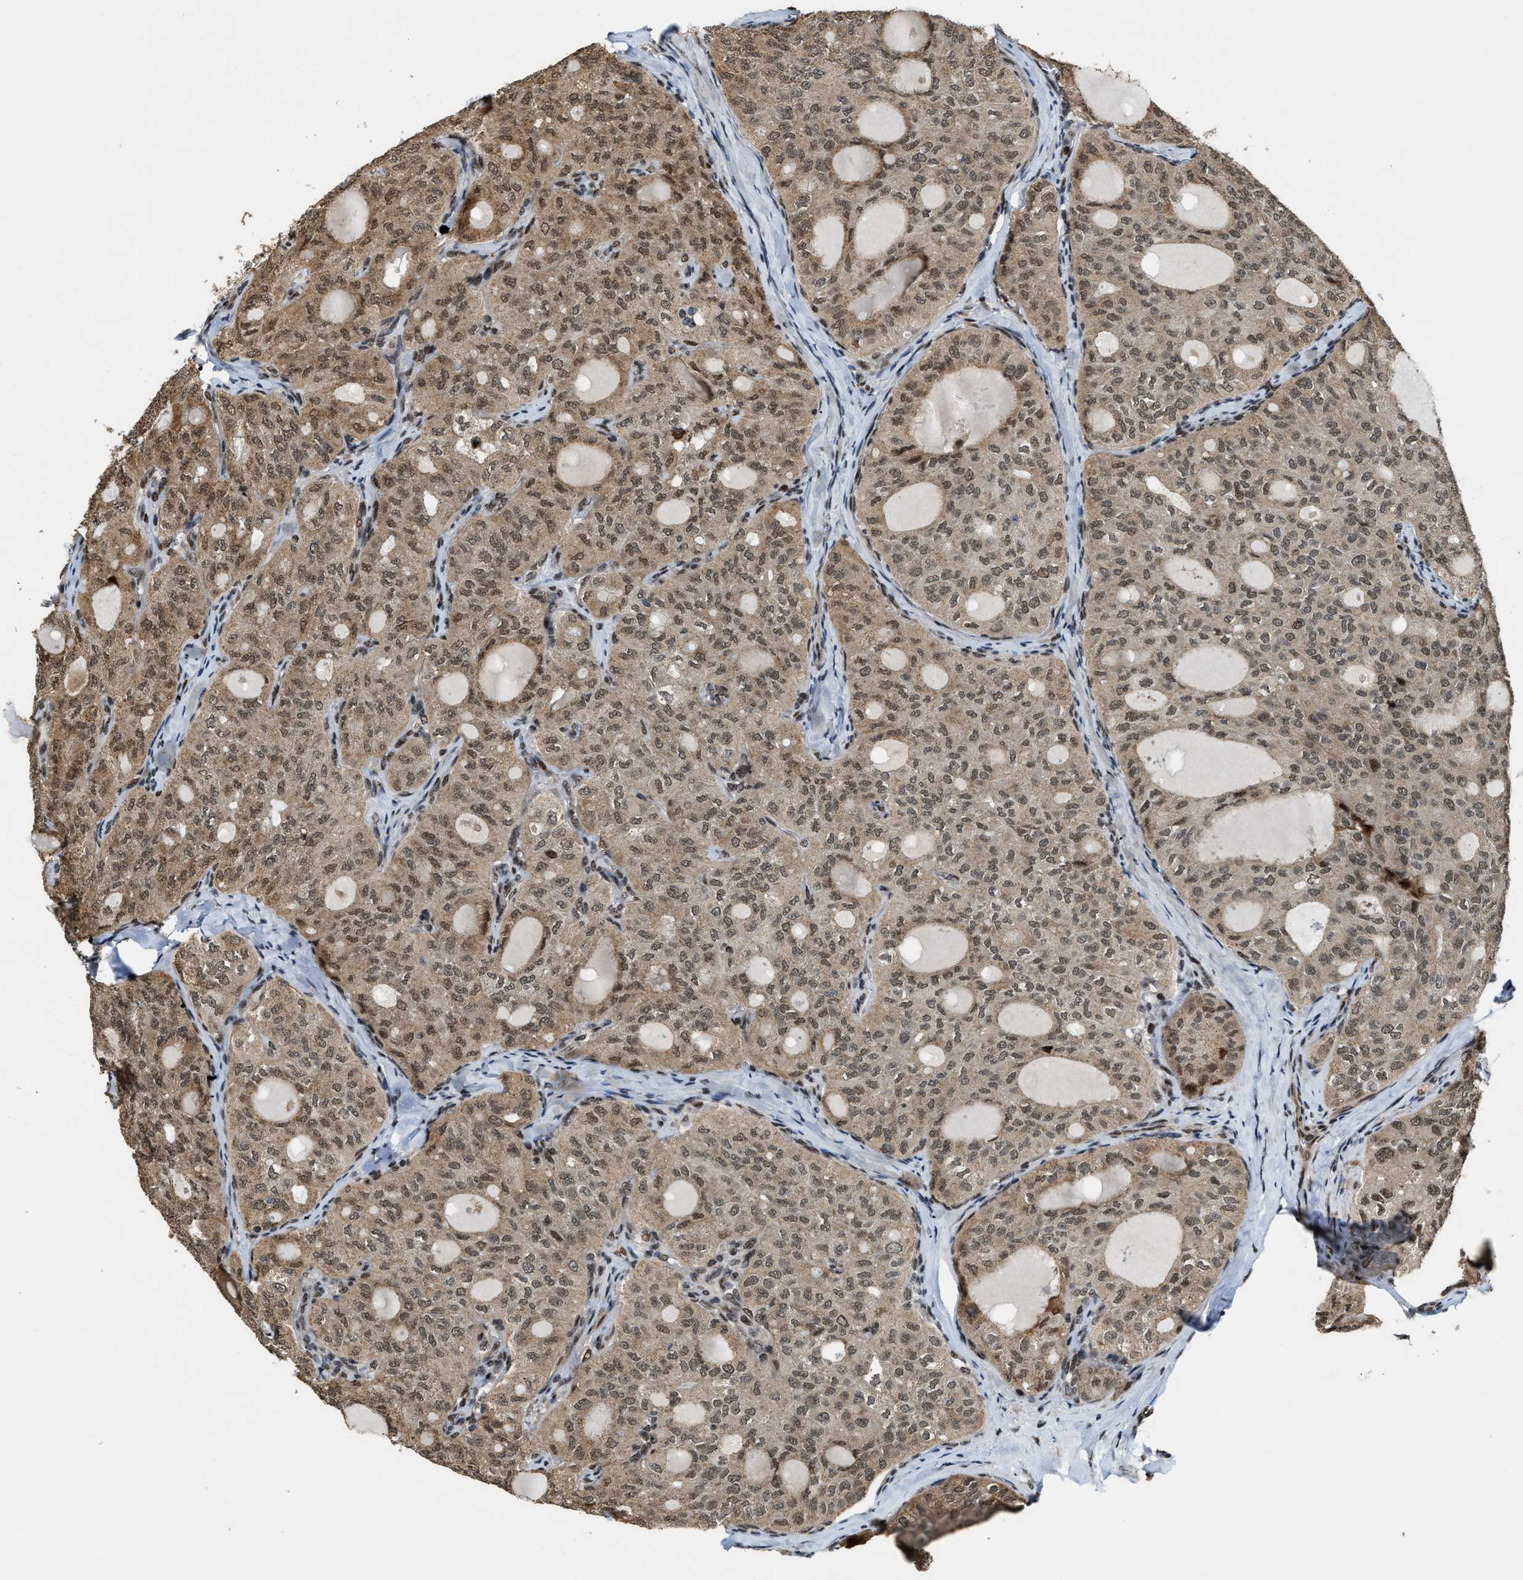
{"staining": {"intensity": "moderate", "quantity": ">75%", "location": "cytoplasmic/membranous,nuclear"}, "tissue": "thyroid cancer", "cell_type": "Tumor cells", "image_type": "cancer", "snomed": [{"axis": "morphology", "description": "Follicular adenoma carcinoma, NOS"}, {"axis": "topography", "description": "Thyroid gland"}], "caption": "Protein expression analysis of thyroid cancer (follicular adenoma carcinoma) exhibits moderate cytoplasmic/membranous and nuclear positivity in about >75% of tumor cells.", "gene": "SERTAD2", "patient": {"sex": "male", "age": 75}}